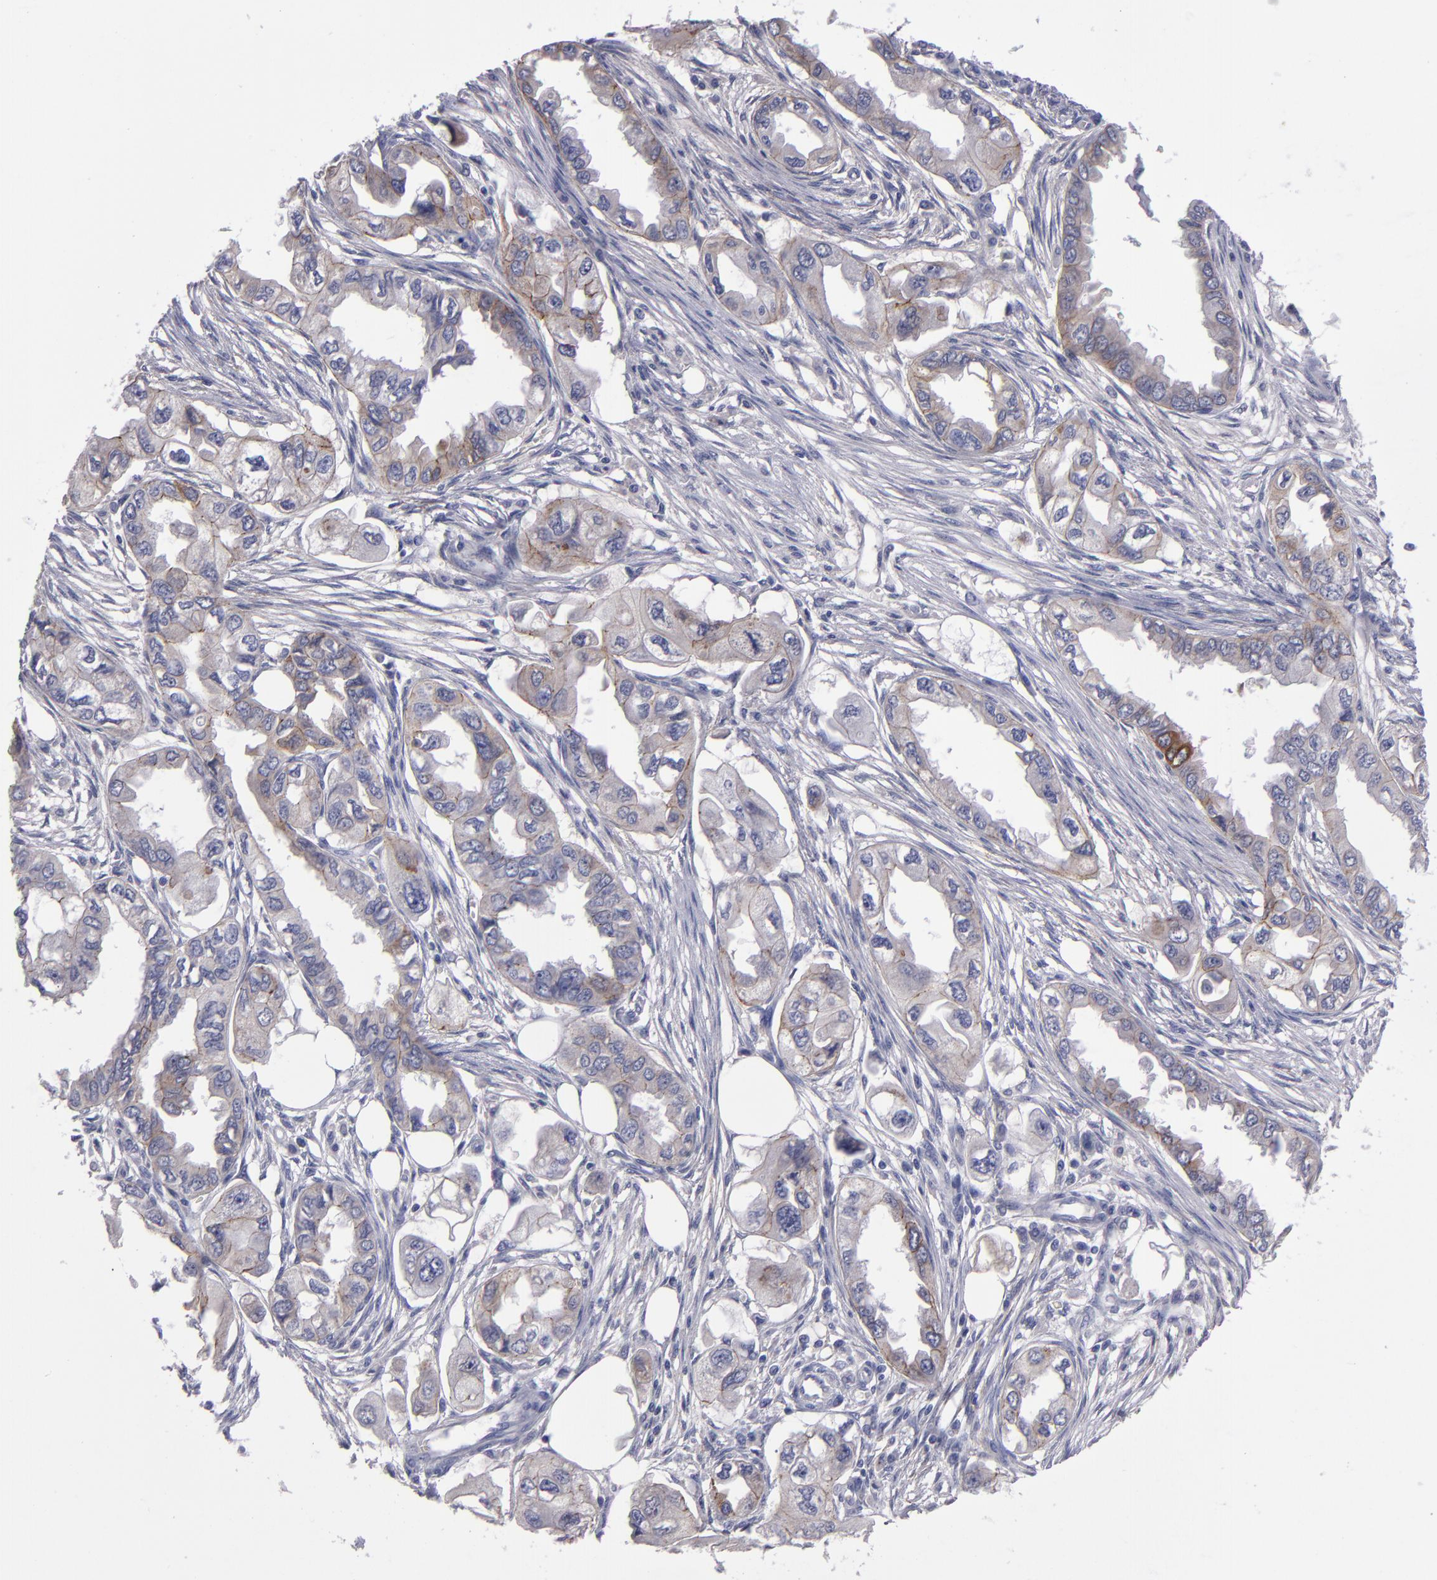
{"staining": {"intensity": "weak", "quantity": ">75%", "location": "cytoplasmic/membranous"}, "tissue": "endometrial cancer", "cell_type": "Tumor cells", "image_type": "cancer", "snomed": [{"axis": "morphology", "description": "Adenocarcinoma, NOS"}, {"axis": "topography", "description": "Endometrium"}], "caption": "Approximately >75% of tumor cells in human endometrial cancer show weak cytoplasmic/membranous protein staining as visualized by brown immunohistochemical staining.", "gene": "CDH3", "patient": {"sex": "female", "age": 67}}